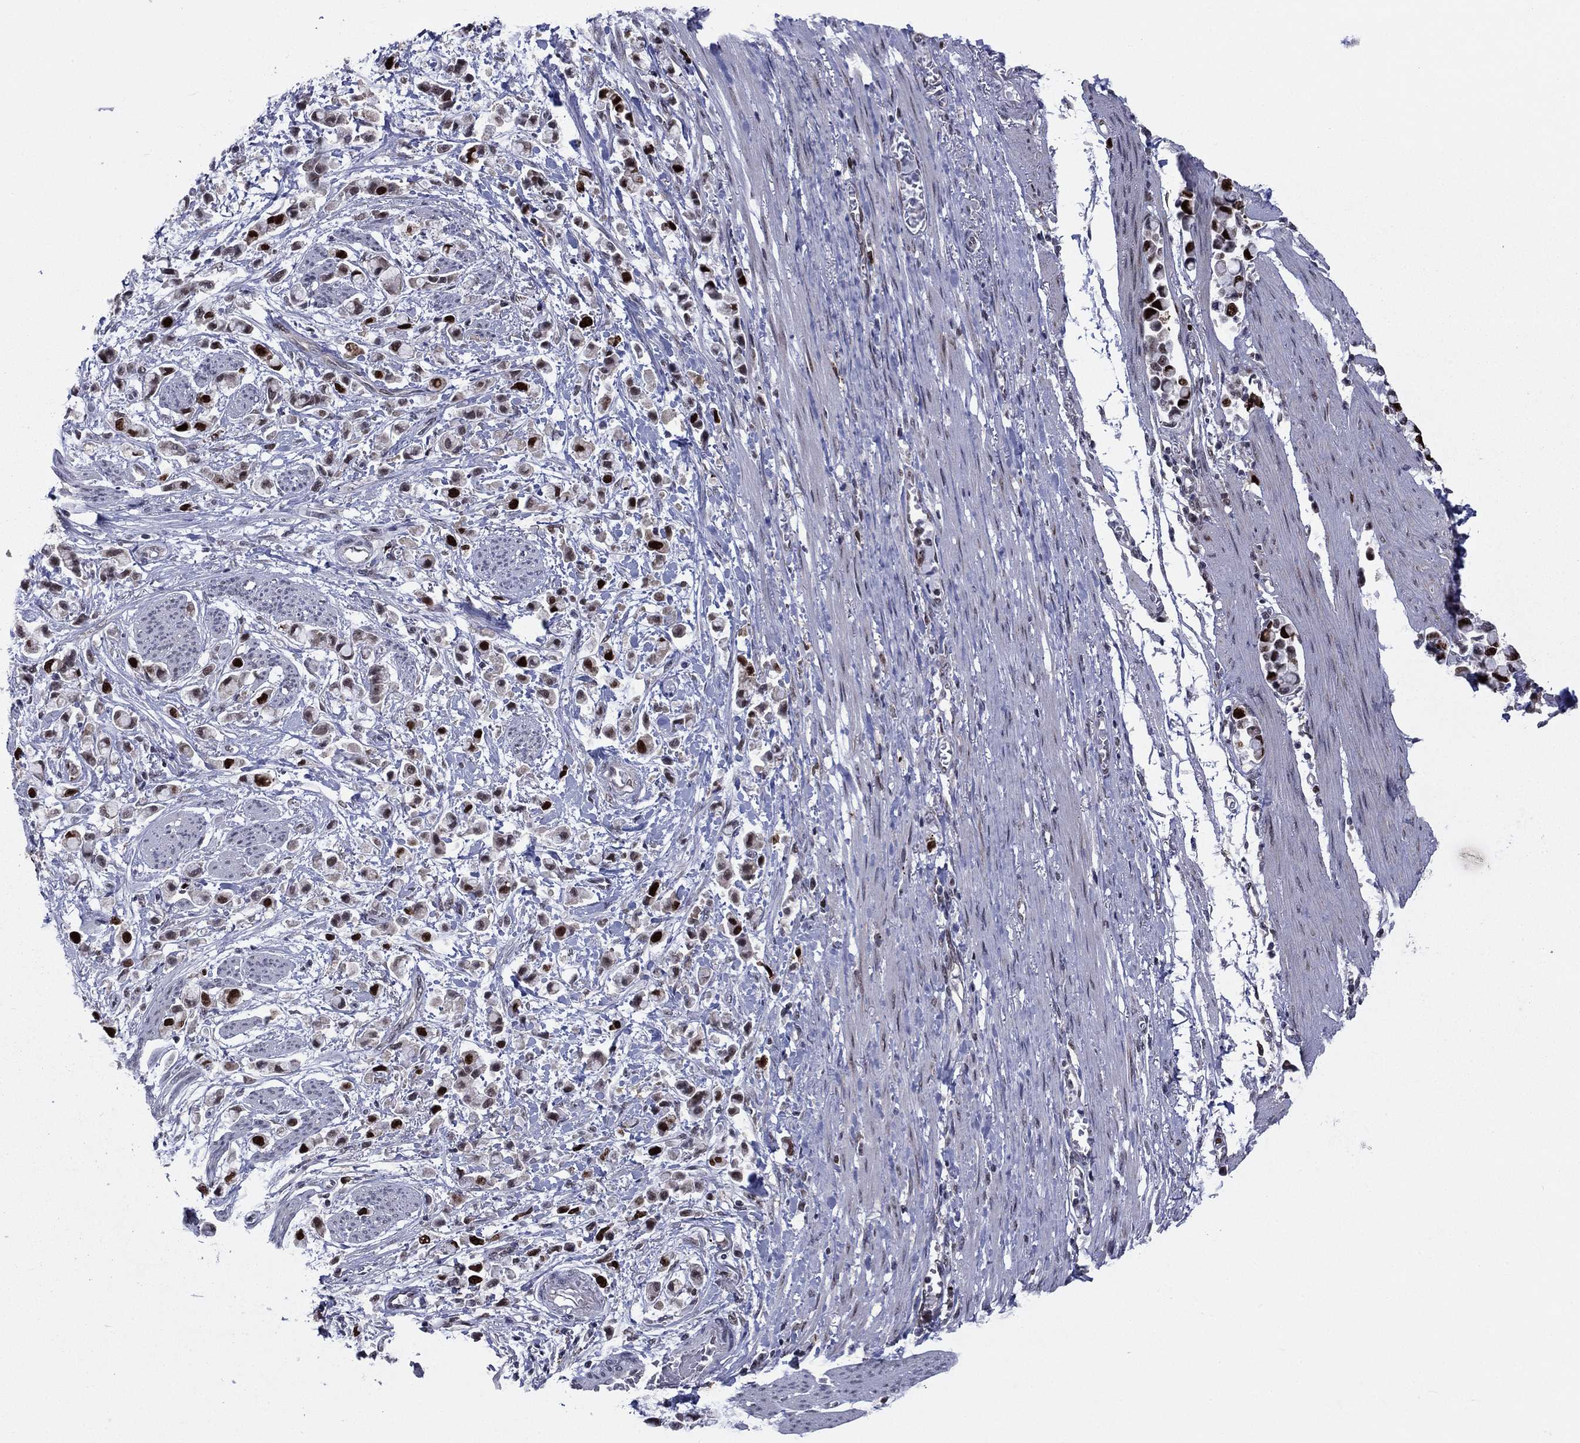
{"staining": {"intensity": "strong", "quantity": "25%-75%", "location": "nuclear"}, "tissue": "stomach cancer", "cell_type": "Tumor cells", "image_type": "cancer", "snomed": [{"axis": "morphology", "description": "Adenocarcinoma, NOS"}, {"axis": "topography", "description": "Stomach"}], "caption": "Immunohistochemical staining of stomach cancer (adenocarcinoma) displays high levels of strong nuclear positivity in approximately 25%-75% of tumor cells.", "gene": "CDCA5", "patient": {"sex": "female", "age": 81}}